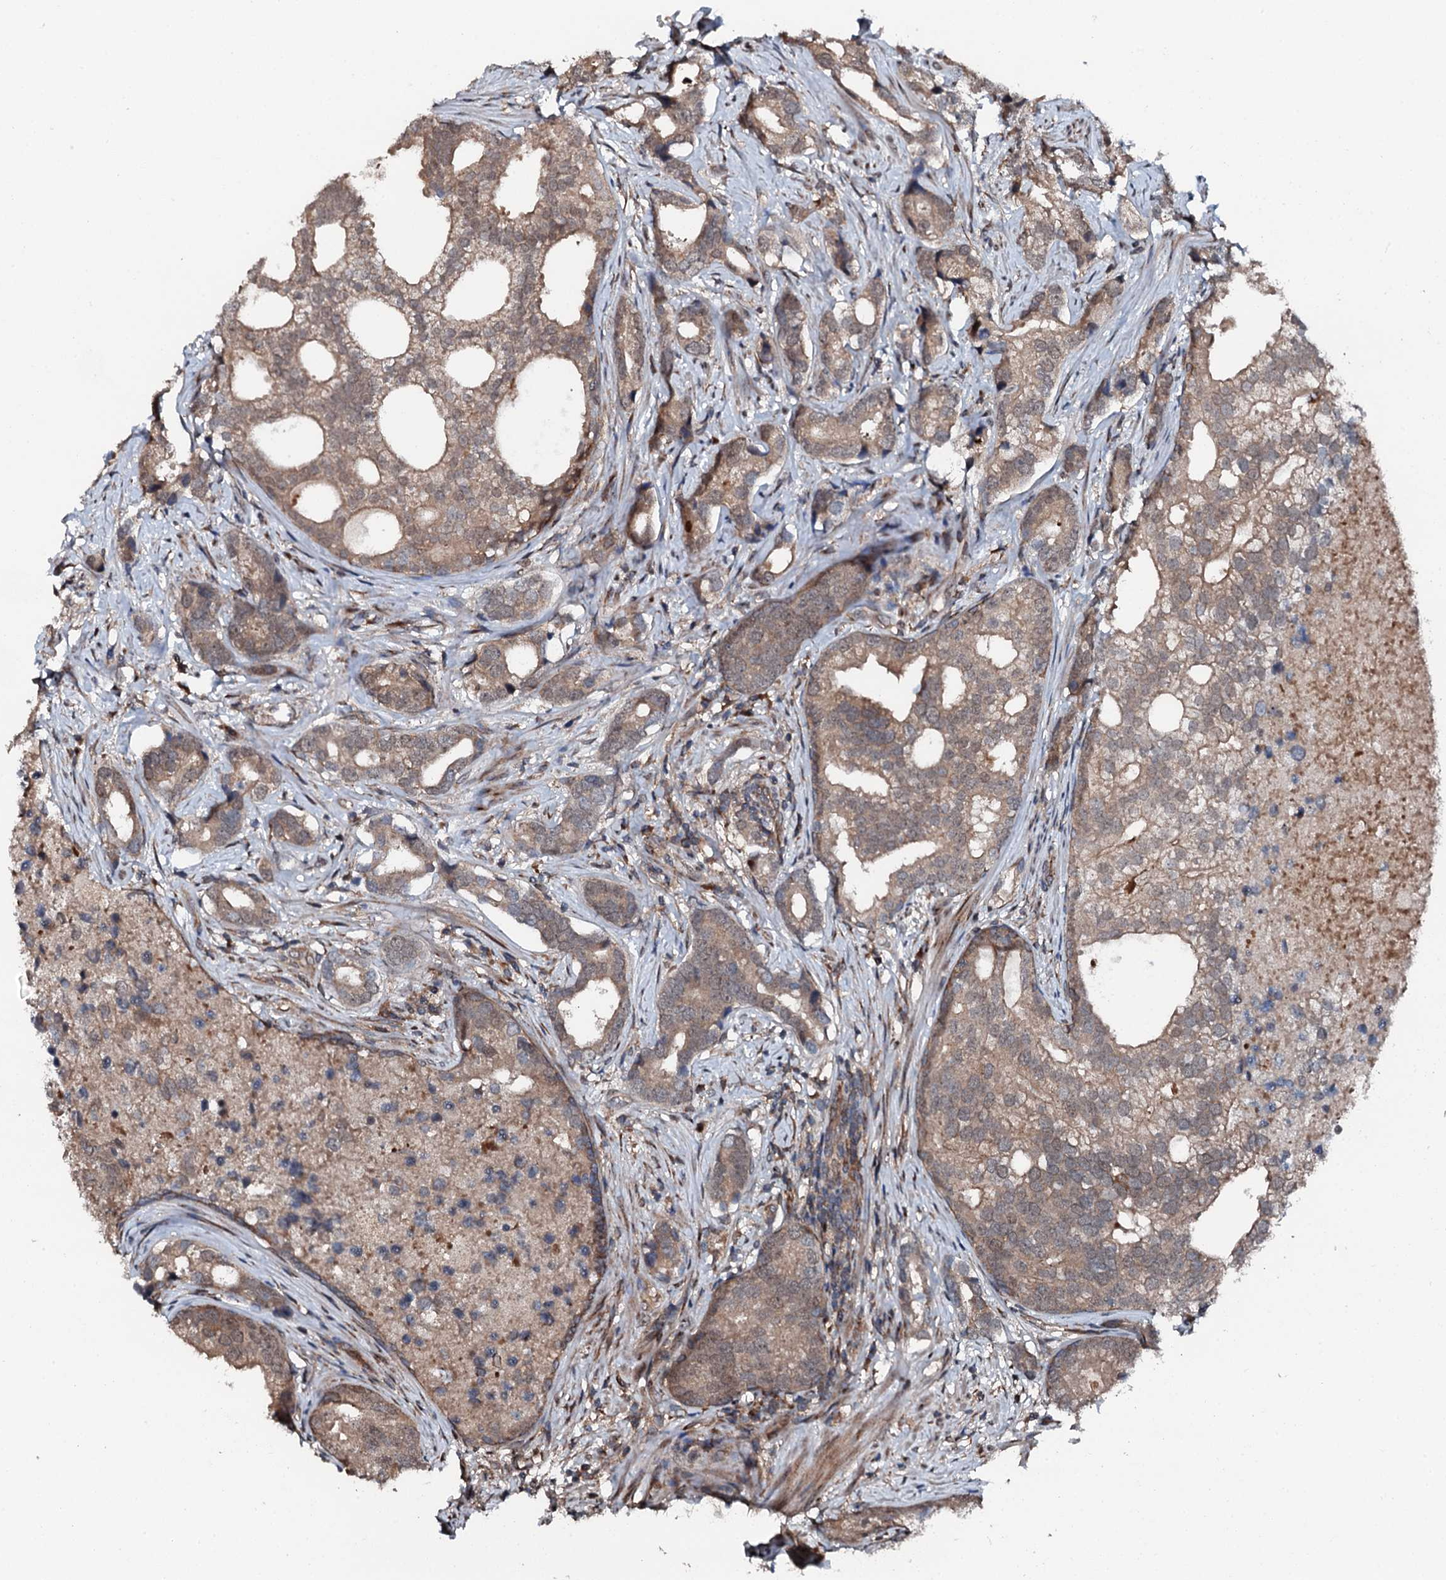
{"staining": {"intensity": "moderate", "quantity": ">75%", "location": "cytoplasmic/membranous"}, "tissue": "prostate cancer", "cell_type": "Tumor cells", "image_type": "cancer", "snomed": [{"axis": "morphology", "description": "Adenocarcinoma, High grade"}, {"axis": "topography", "description": "Prostate"}], "caption": "This is an image of immunohistochemistry staining of high-grade adenocarcinoma (prostate), which shows moderate positivity in the cytoplasmic/membranous of tumor cells.", "gene": "FLYWCH1", "patient": {"sex": "male", "age": 75}}